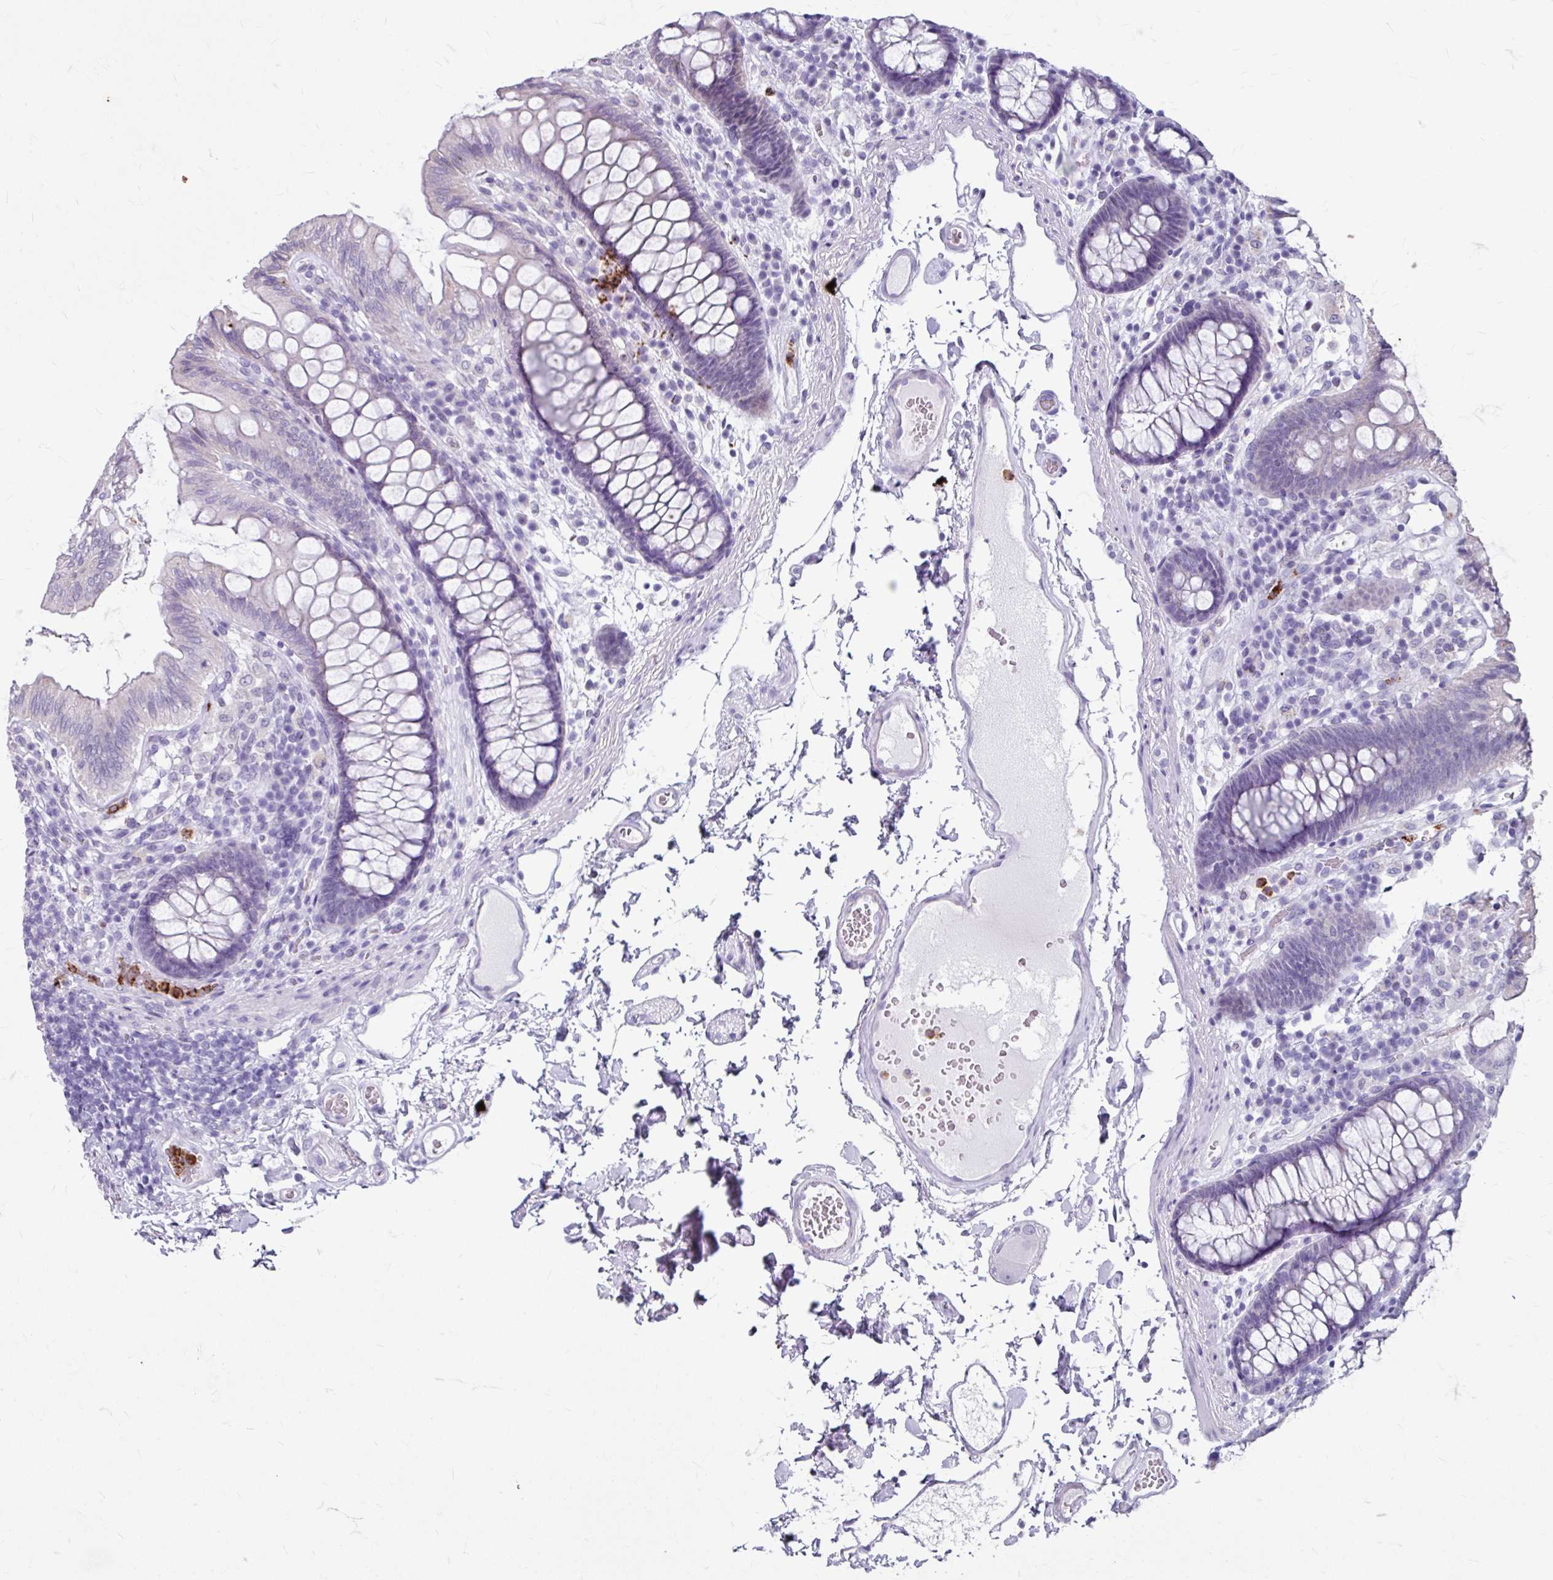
{"staining": {"intensity": "negative", "quantity": "none", "location": "none"}, "tissue": "colon", "cell_type": "Endothelial cells", "image_type": "normal", "snomed": [{"axis": "morphology", "description": "Normal tissue, NOS"}, {"axis": "topography", "description": "Colon"}], "caption": "IHC of benign colon demonstrates no expression in endothelial cells. (Immunohistochemistry, brightfield microscopy, high magnification).", "gene": "ANKRD1", "patient": {"sex": "male", "age": 84}}